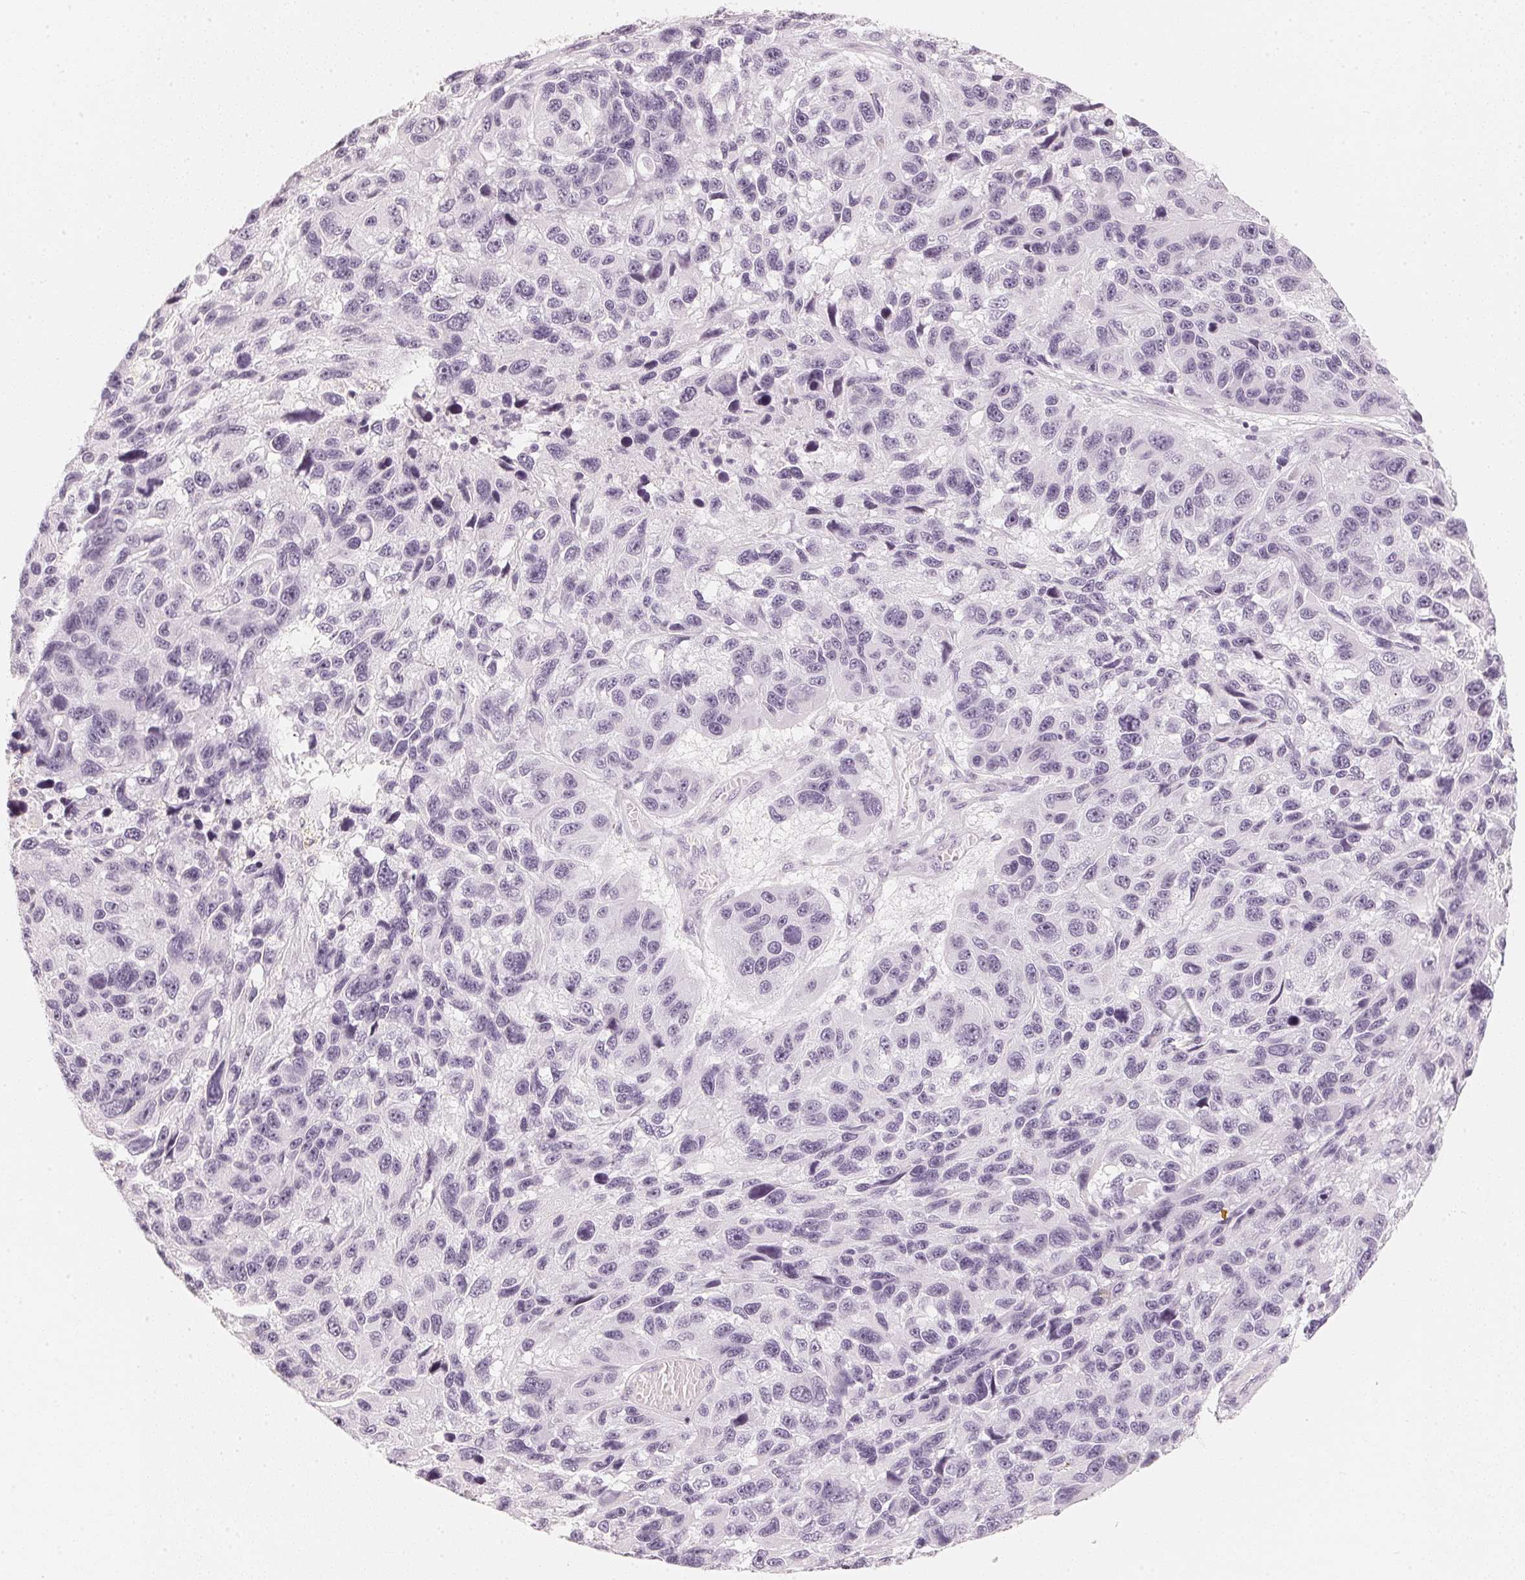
{"staining": {"intensity": "negative", "quantity": "none", "location": "none"}, "tissue": "melanoma", "cell_type": "Tumor cells", "image_type": "cancer", "snomed": [{"axis": "morphology", "description": "Malignant melanoma, NOS"}, {"axis": "topography", "description": "Skin"}], "caption": "Malignant melanoma stained for a protein using IHC shows no expression tumor cells.", "gene": "SLC22A8", "patient": {"sex": "male", "age": 53}}